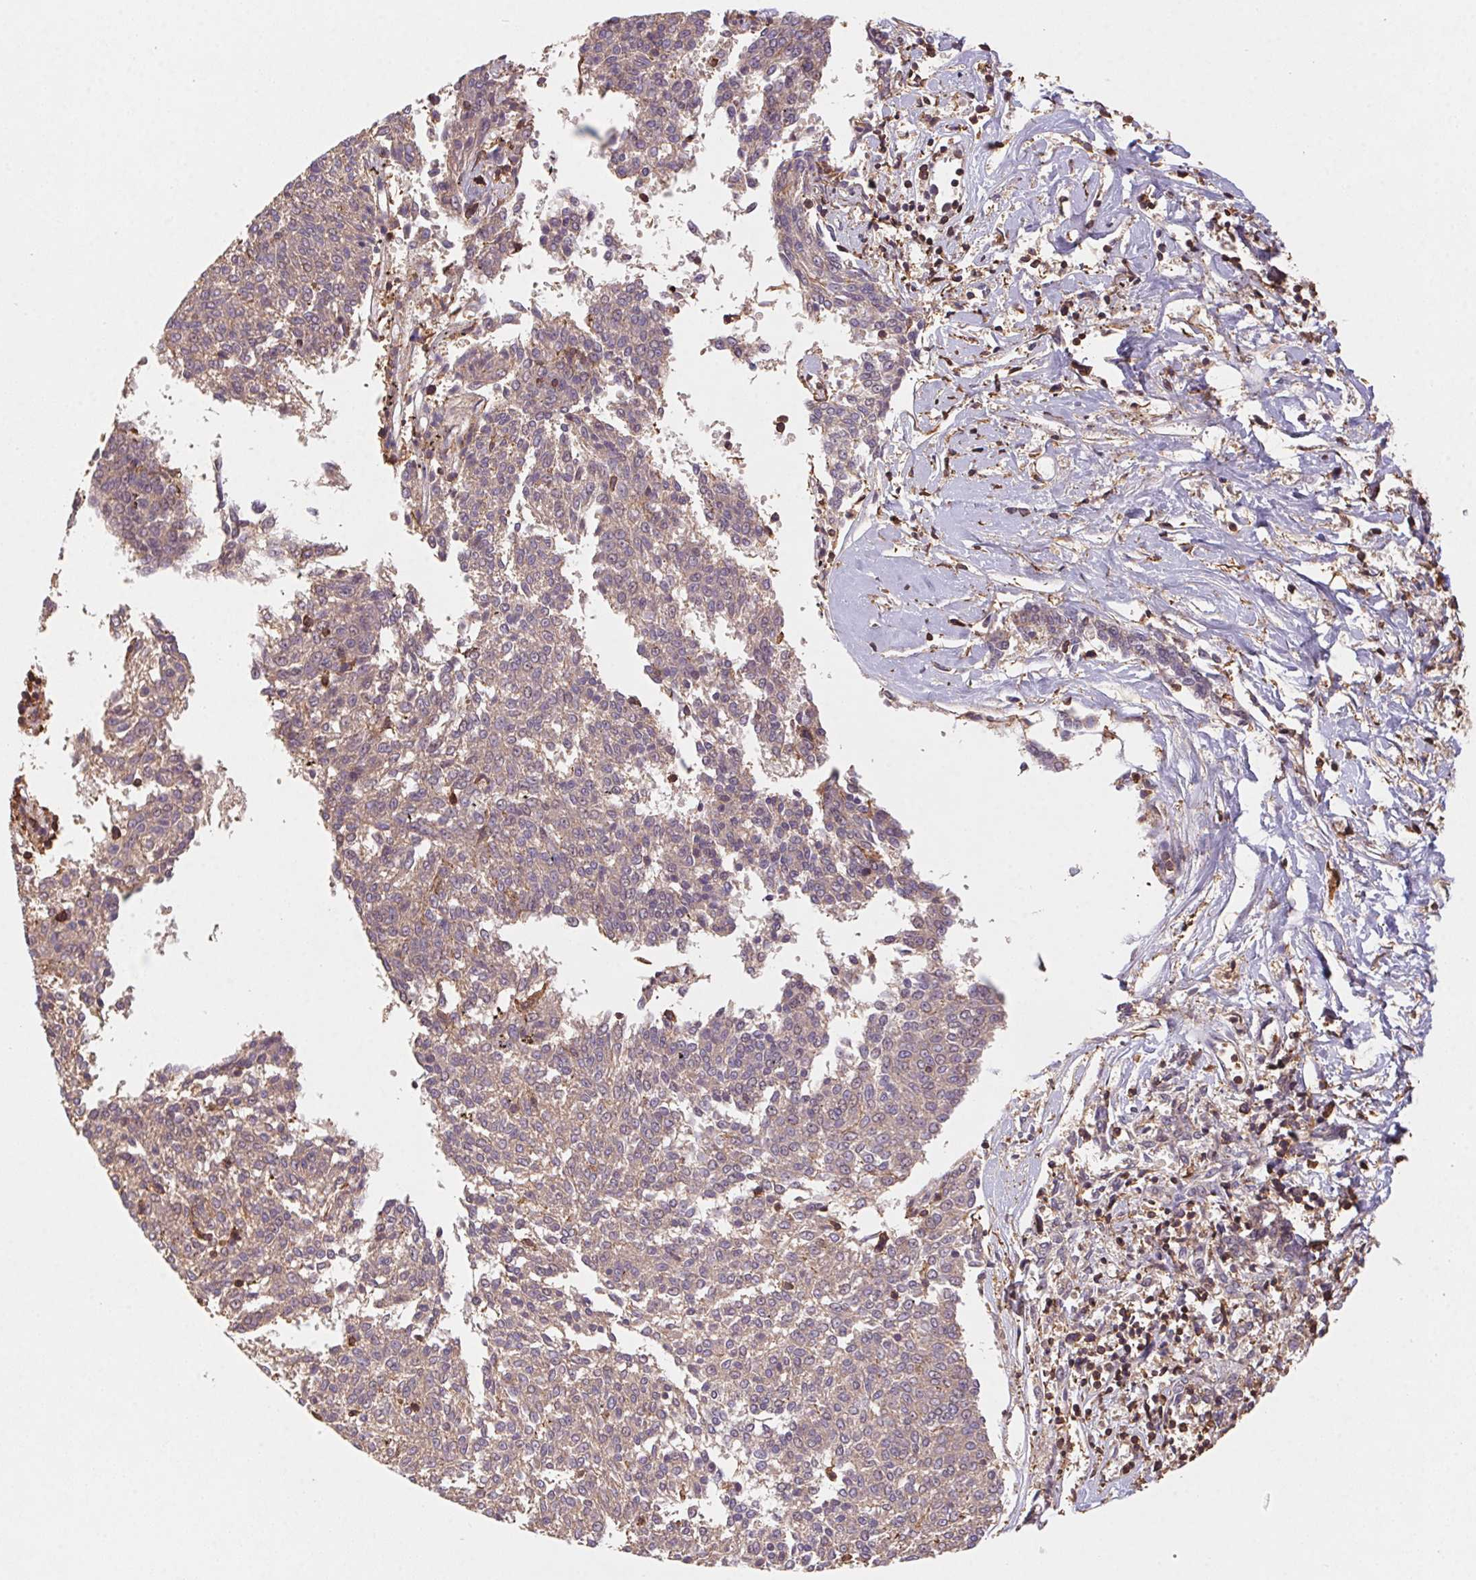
{"staining": {"intensity": "weak", "quantity": "25%-75%", "location": "cytoplasmic/membranous"}, "tissue": "melanoma", "cell_type": "Tumor cells", "image_type": "cancer", "snomed": [{"axis": "morphology", "description": "Malignant melanoma, NOS"}, {"axis": "topography", "description": "Skin"}], "caption": "Protein staining of melanoma tissue demonstrates weak cytoplasmic/membranous positivity in approximately 25%-75% of tumor cells.", "gene": "ATG10", "patient": {"sex": "female", "age": 72}}